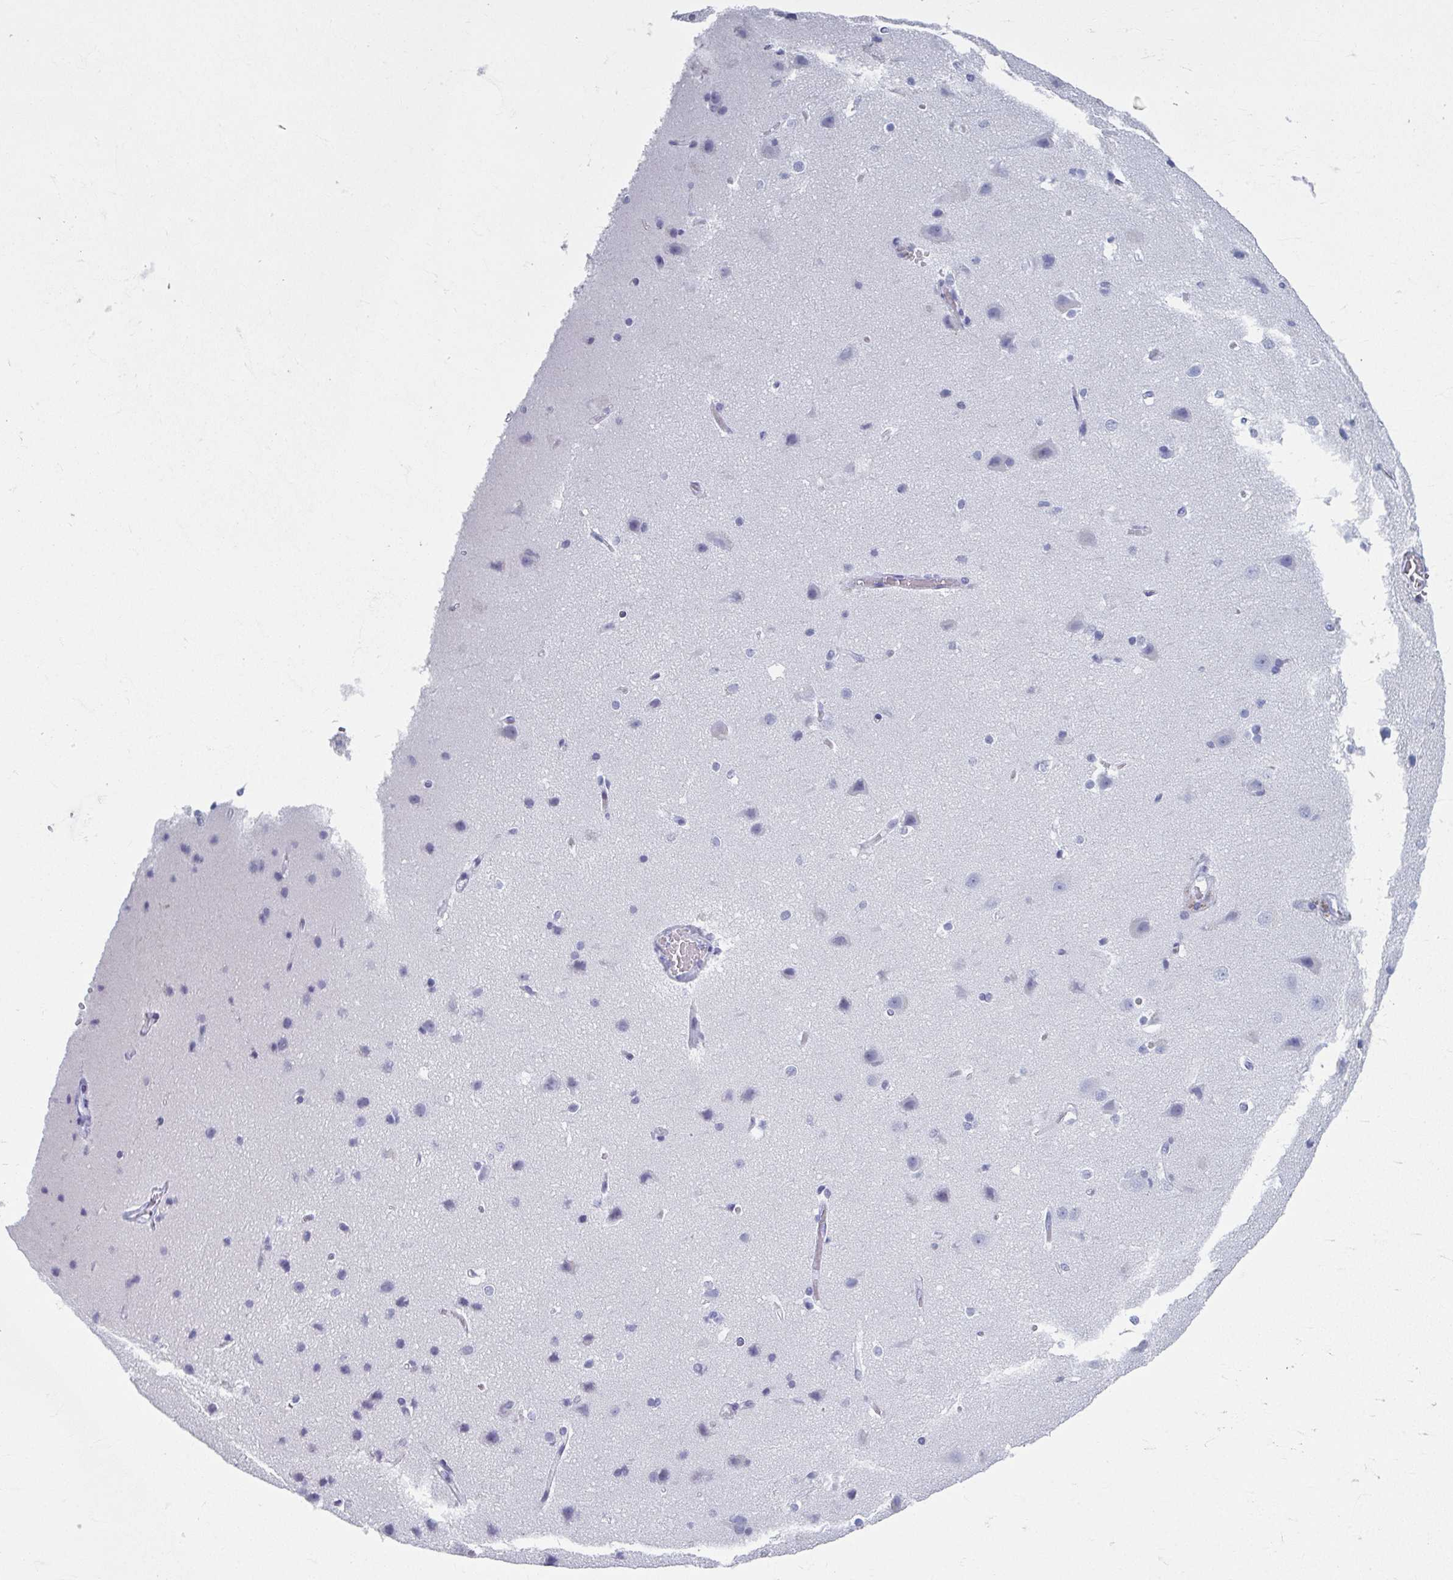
{"staining": {"intensity": "negative", "quantity": "none", "location": "none"}, "tissue": "cerebral cortex", "cell_type": "Endothelial cells", "image_type": "normal", "snomed": [{"axis": "morphology", "description": "Normal tissue, NOS"}, {"axis": "topography", "description": "Cerebral cortex"}], "caption": "Immunohistochemical staining of benign human cerebral cortex demonstrates no significant staining in endothelial cells.", "gene": "GHRL", "patient": {"sex": "male", "age": 37}}